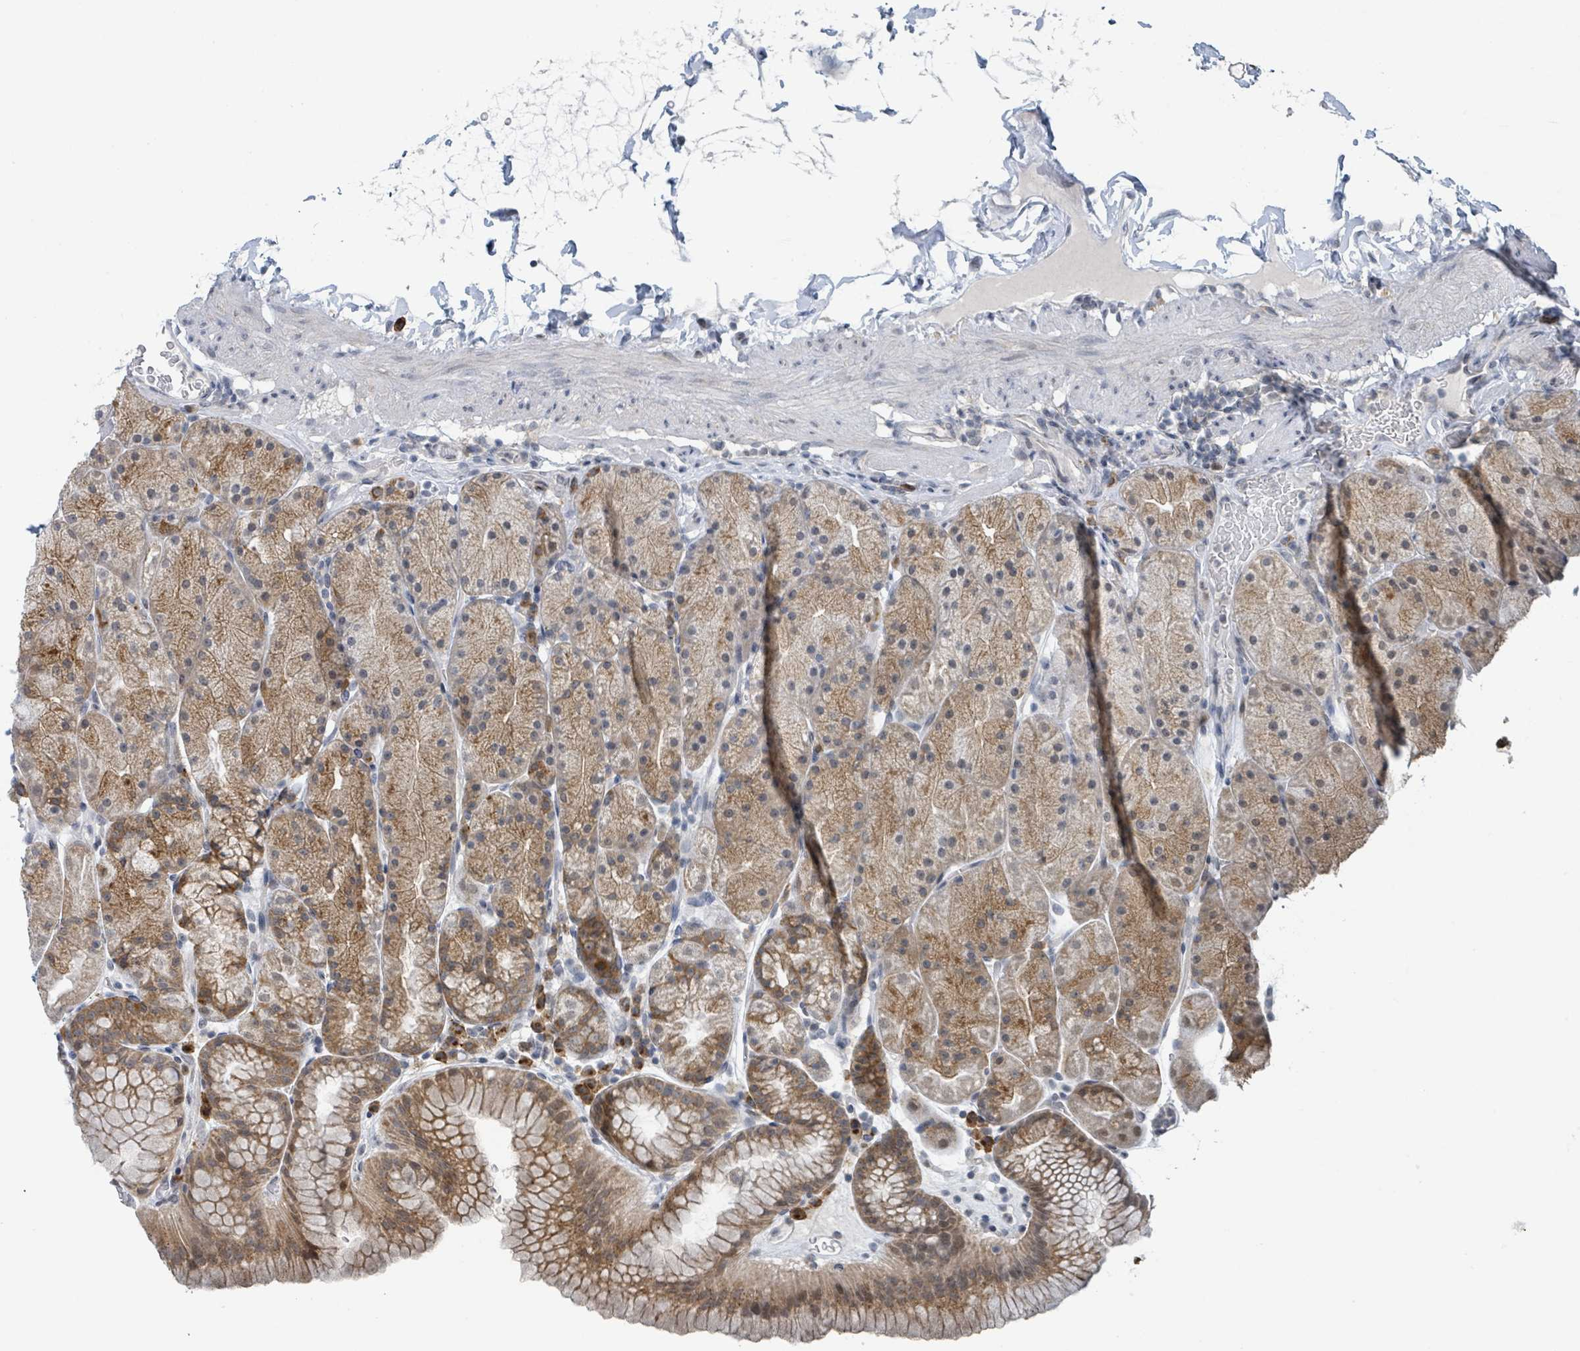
{"staining": {"intensity": "moderate", "quantity": "25%-75%", "location": "cytoplasmic/membranous"}, "tissue": "stomach", "cell_type": "Glandular cells", "image_type": "normal", "snomed": [{"axis": "morphology", "description": "Normal tissue, NOS"}, {"axis": "topography", "description": "Stomach, upper"}, {"axis": "topography", "description": "Stomach, lower"}], "caption": "This image demonstrates immunohistochemistry (IHC) staining of benign human stomach, with medium moderate cytoplasmic/membranous staining in approximately 25%-75% of glandular cells.", "gene": "ANKRD55", "patient": {"sex": "male", "age": 67}}